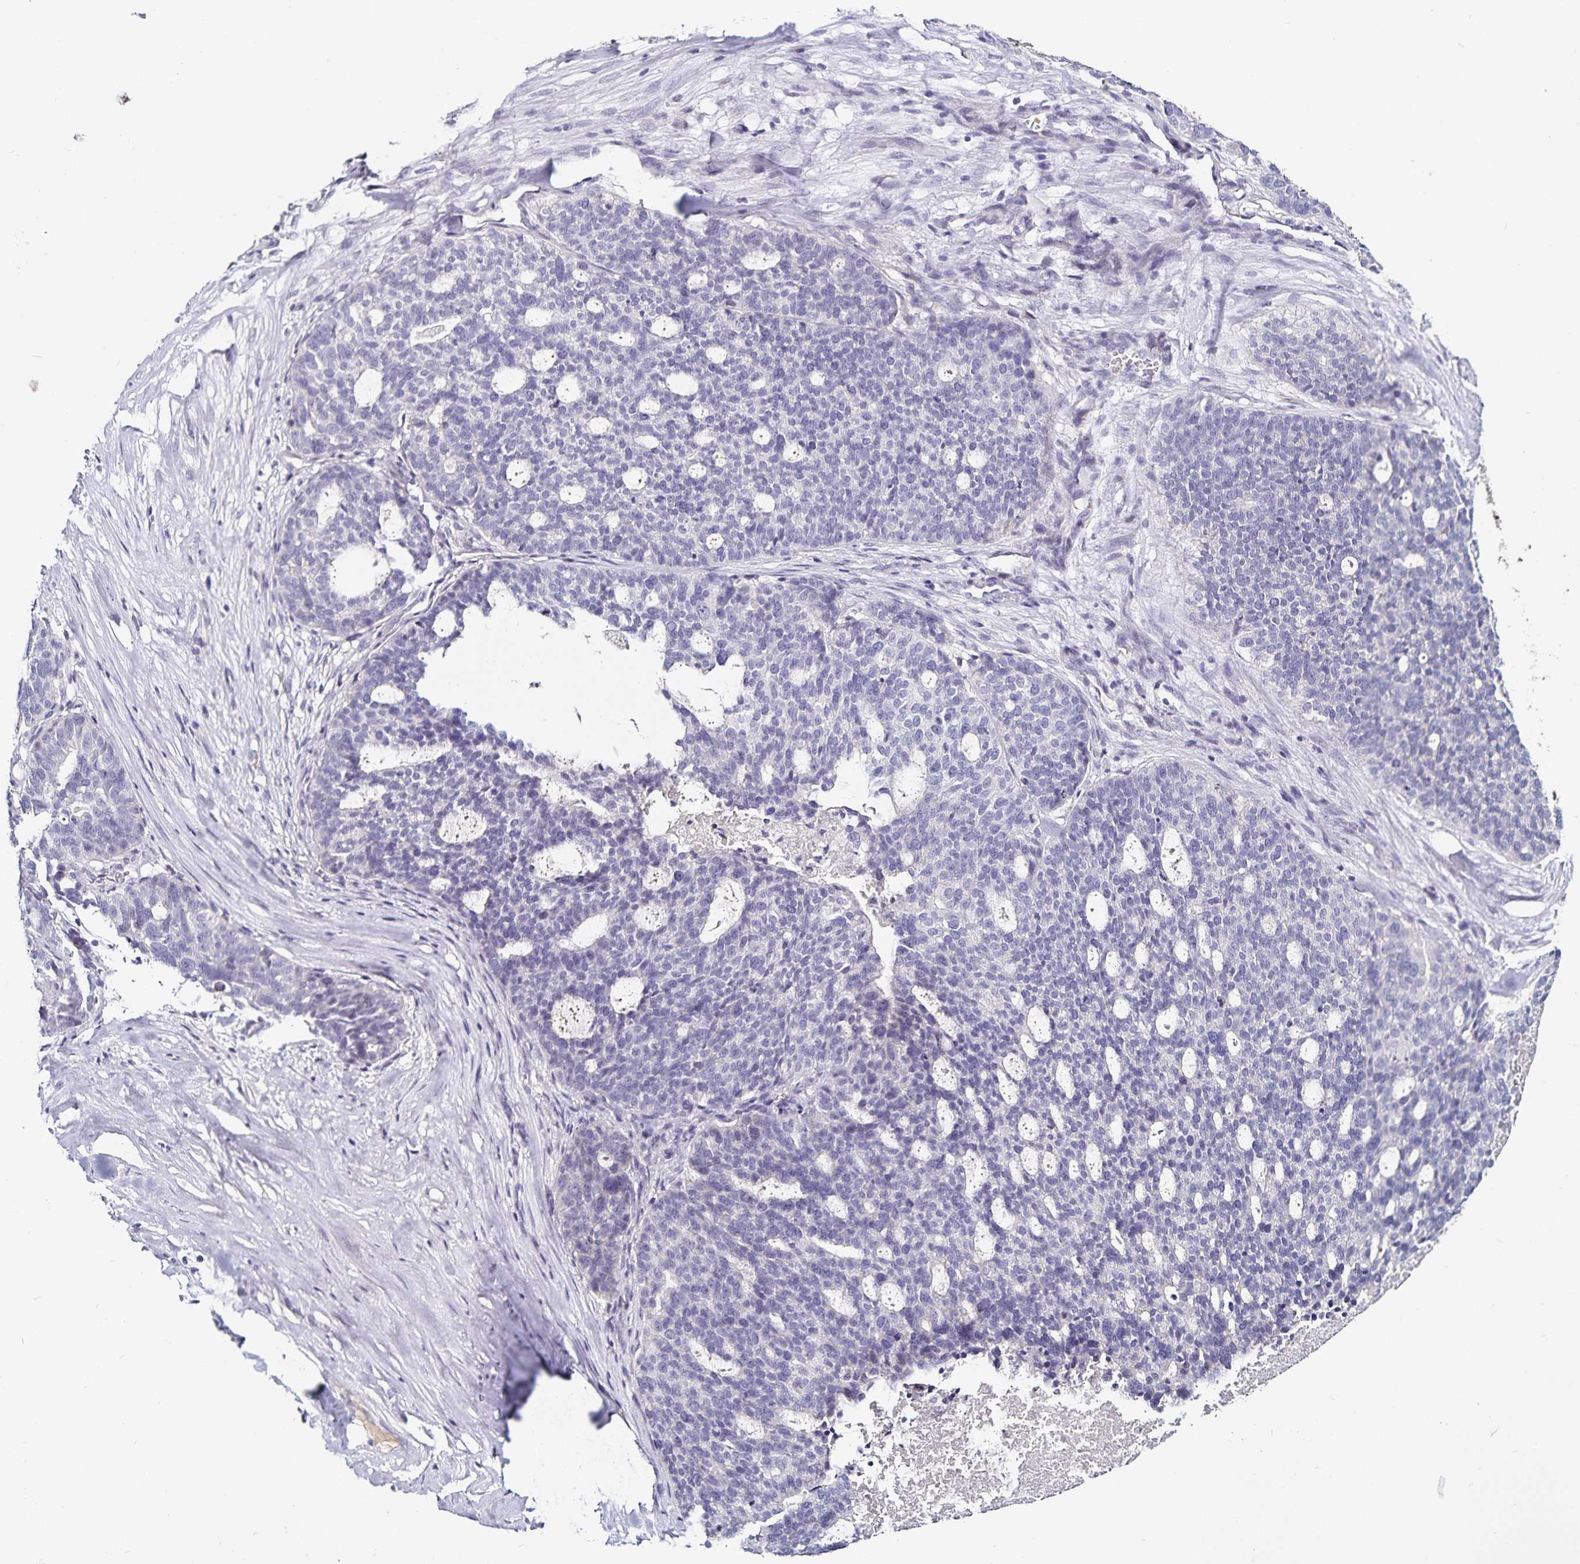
{"staining": {"intensity": "negative", "quantity": "none", "location": "none"}, "tissue": "ovarian cancer", "cell_type": "Tumor cells", "image_type": "cancer", "snomed": [{"axis": "morphology", "description": "Cystadenocarcinoma, serous, NOS"}, {"axis": "topography", "description": "Ovary"}], "caption": "There is no significant staining in tumor cells of ovarian cancer.", "gene": "TTR", "patient": {"sex": "female", "age": 59}}